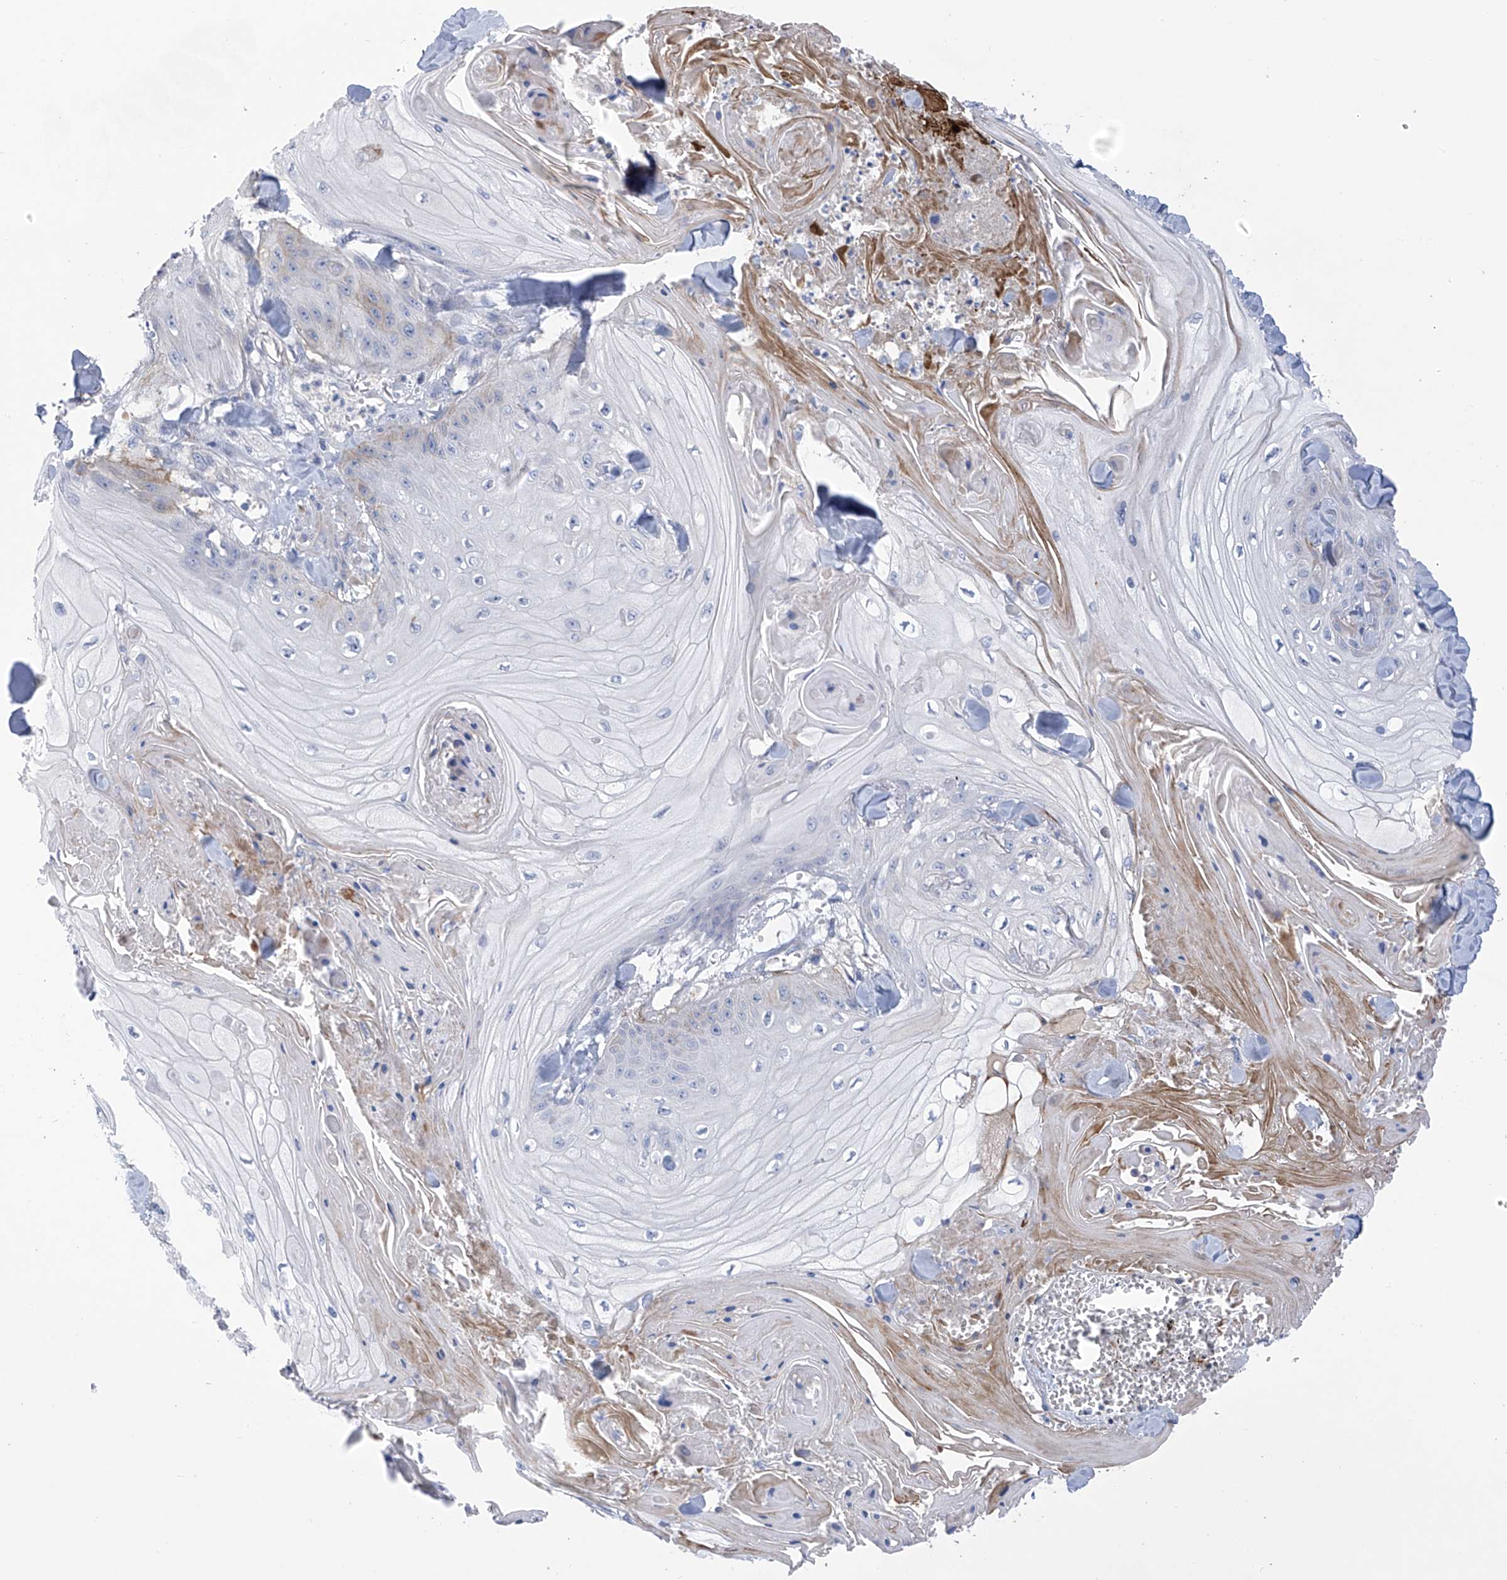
{"staining": {"intensity": "negative", "quantity": "none", "location": "none"}, "tissue": "skin cancer", "cell_type": "Tumor cells", "image_type": "cancer", "snomed": [{"axis": "morphology", "description": "Squamous cell carcinoma, NOS"}, {"axis": "topography", "description": "Skin"}], "caption": "IHC of skin squamous cell carcinoma shows no expression in tumor cells.", "gene": "SLCO4A1", "patient": {"sex": "male", "age": 74}}